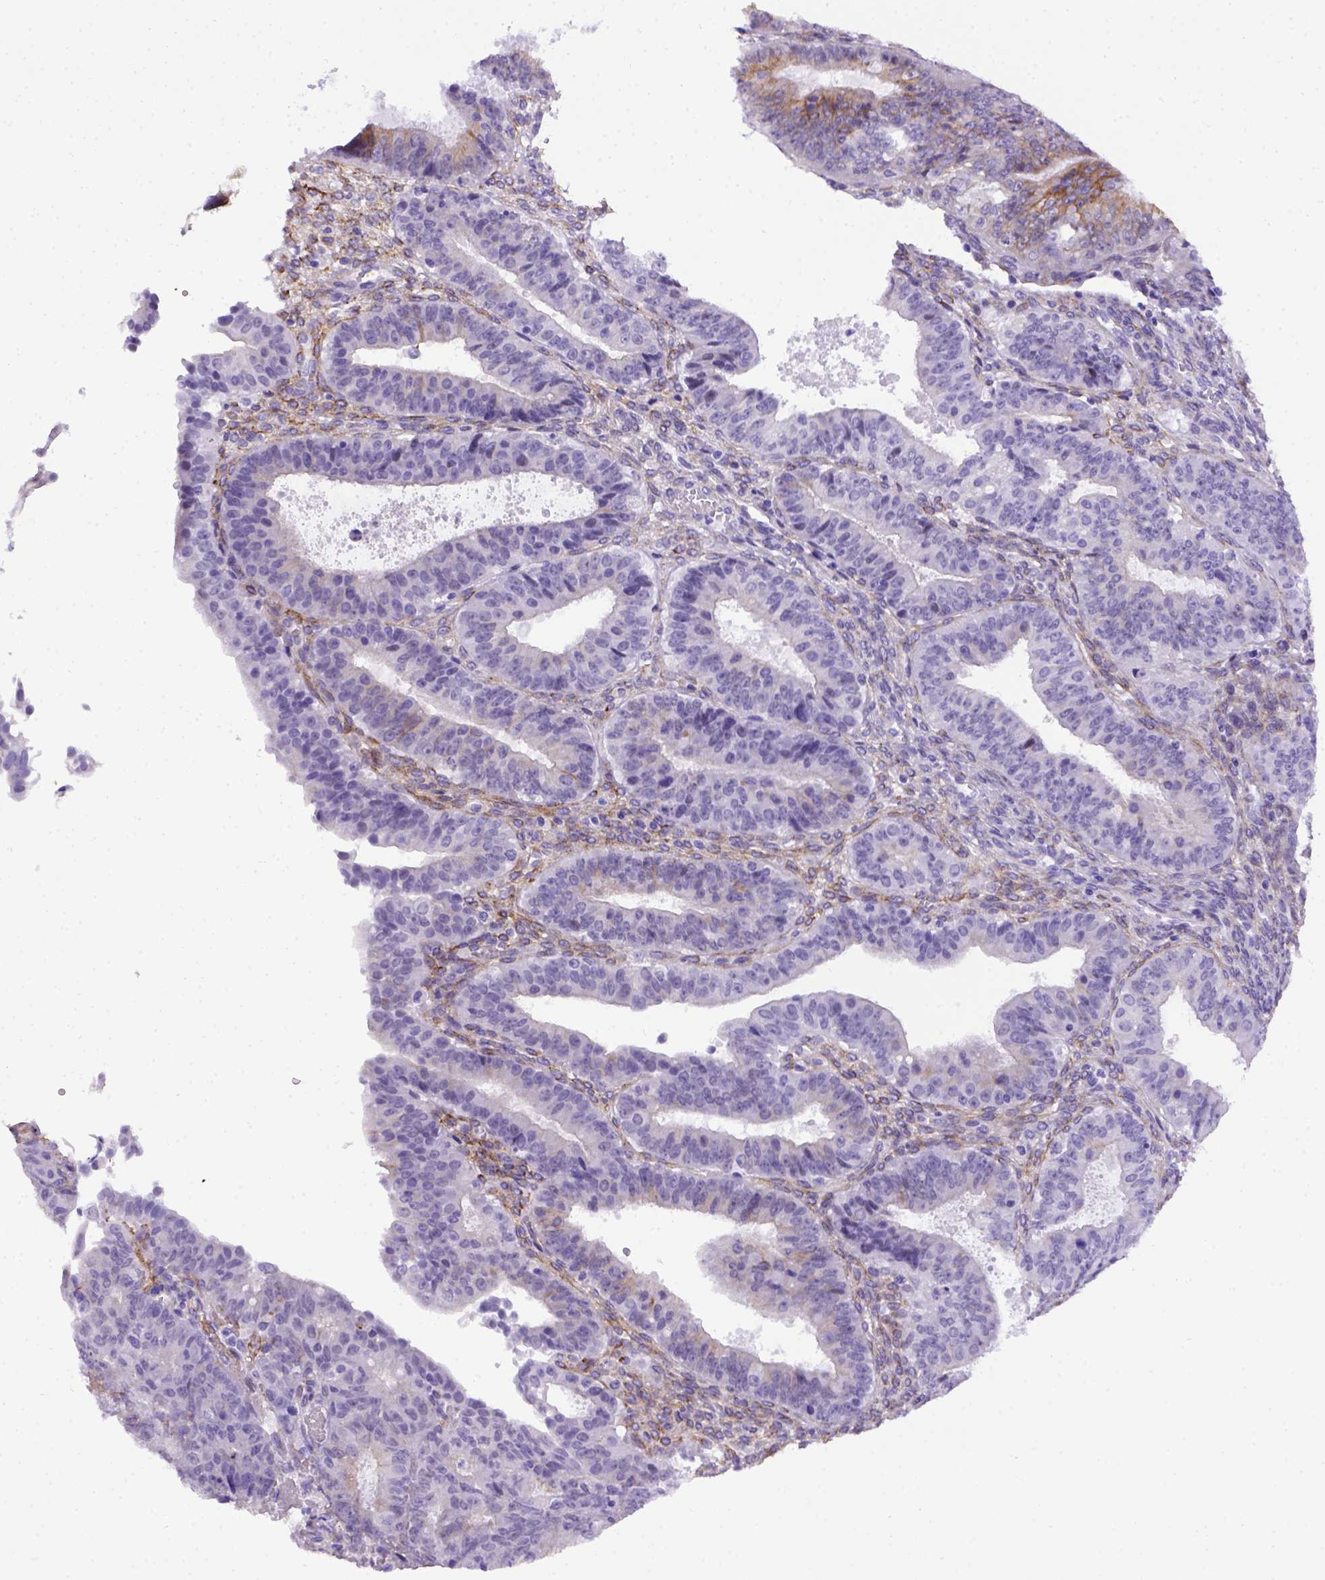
{"staining": {"intensity": "negative", "quantity": "none", "location": "none"}, "tissue": "ovarian cancer", "cell_type": "Tumor cells", "image_type": "cancer", "snomed": [{"axis": "morphology", "description": "Carcinoma, endometroid"}, {"axis": "topography", "description": "Ovary"}], "caption": "Histopathology image shows no significant protein expression in tumor cells of ovarian cancer. (DAB (3,3'-diaminobenzidine) IHC visualized using brightfield microscopy, high magnification).", "gene": "ADAM12", "patient": {"sex": "female", "age": 42}}